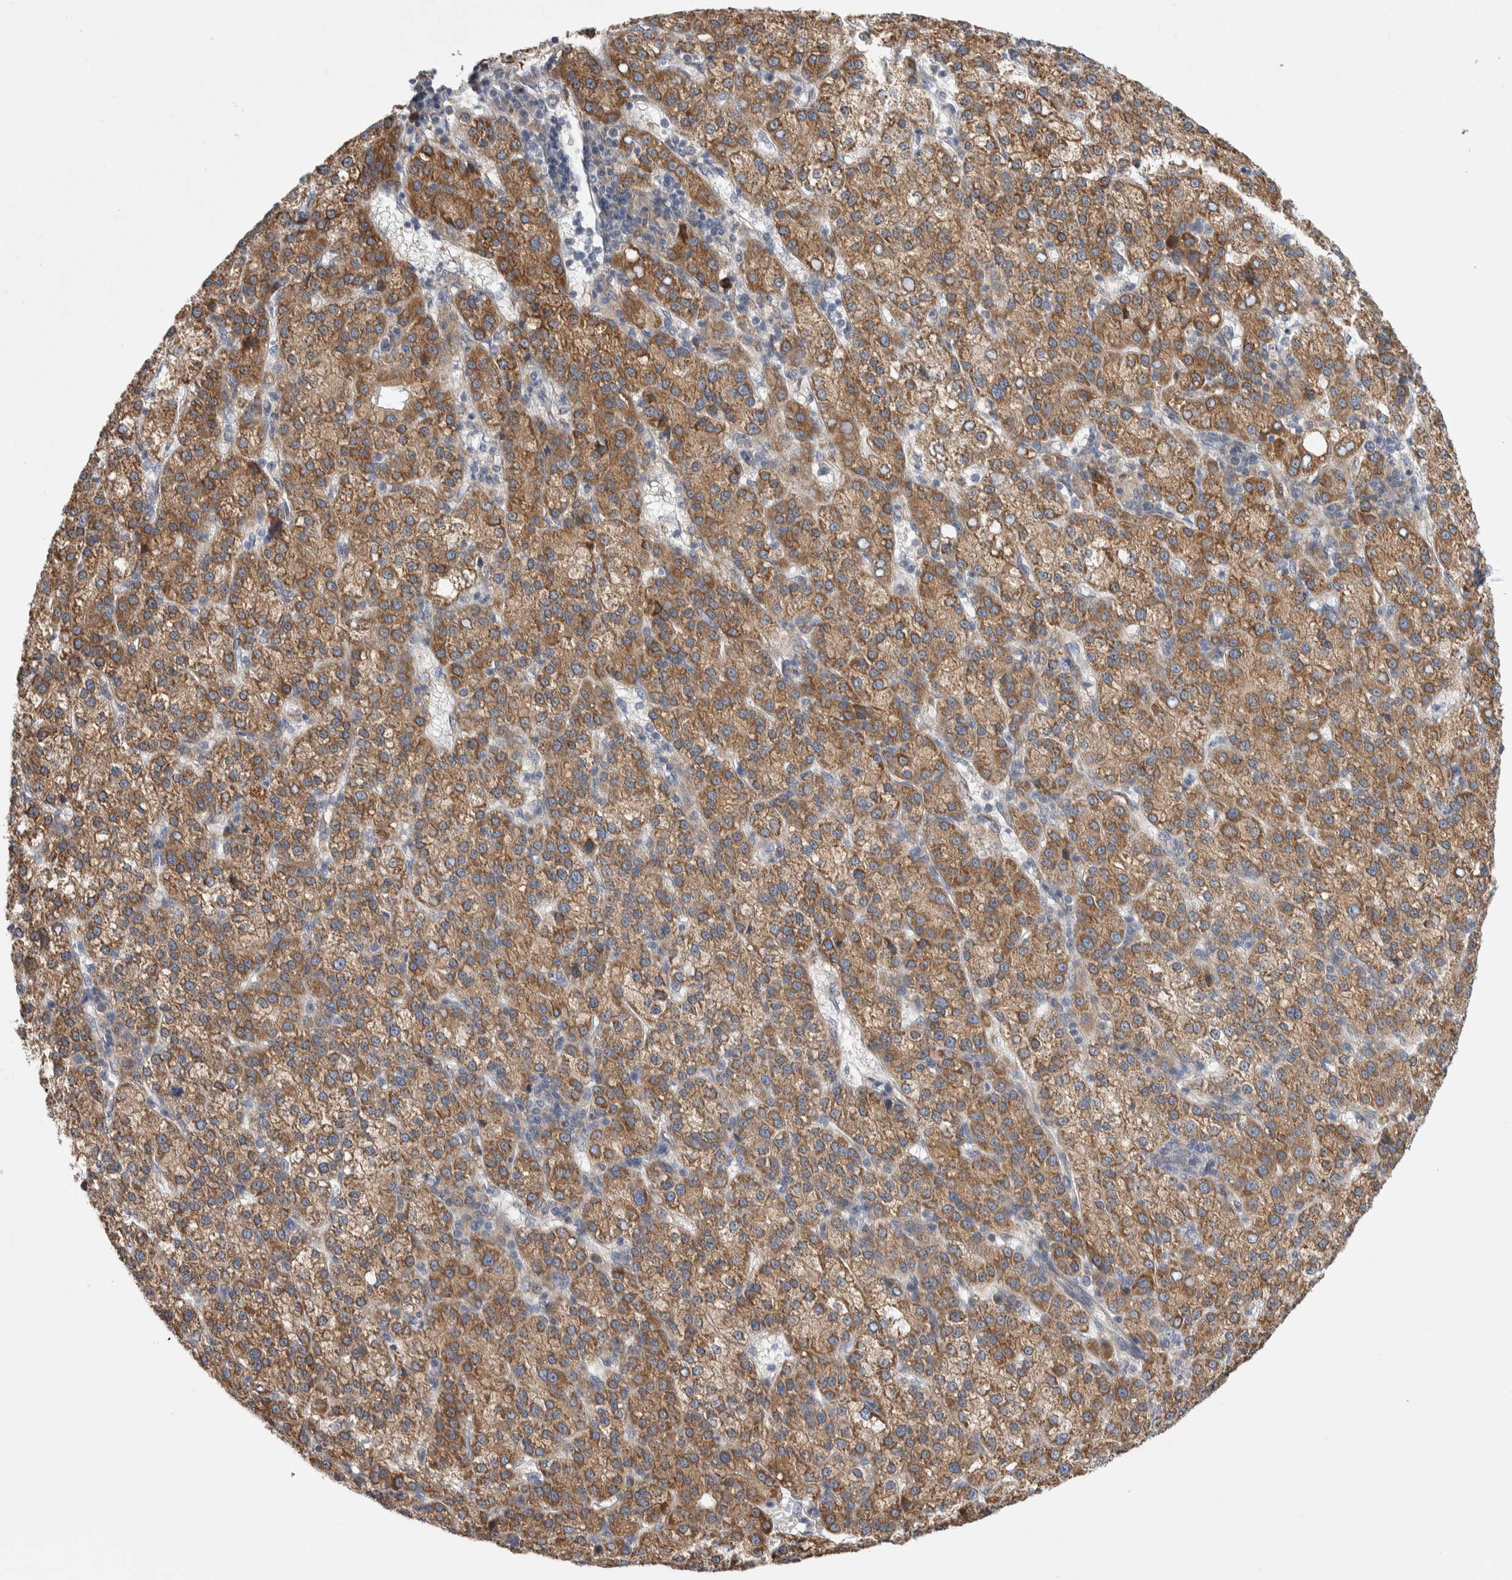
{"staining": {"intensity": "moderate", "quantity": ">75%", "location": "cytoplasmic/membranous"}, "tissue": "liver cancer", "cell_type": "Tumor cells", "image_type": "cancer", "snomed": [{"axis": "morphology", "description": "Carcinoma, Hepatocellular, NOS"}, {"axis": "topography", "description": "Liver"}], "caption": "Liver cancer stained with immunohistochemistry displays moderate cytoplasmic/membranous staining in about >75% of tumor cells.", "gene": "IBTK", "patient": {"sex": "female", "age": 58}}